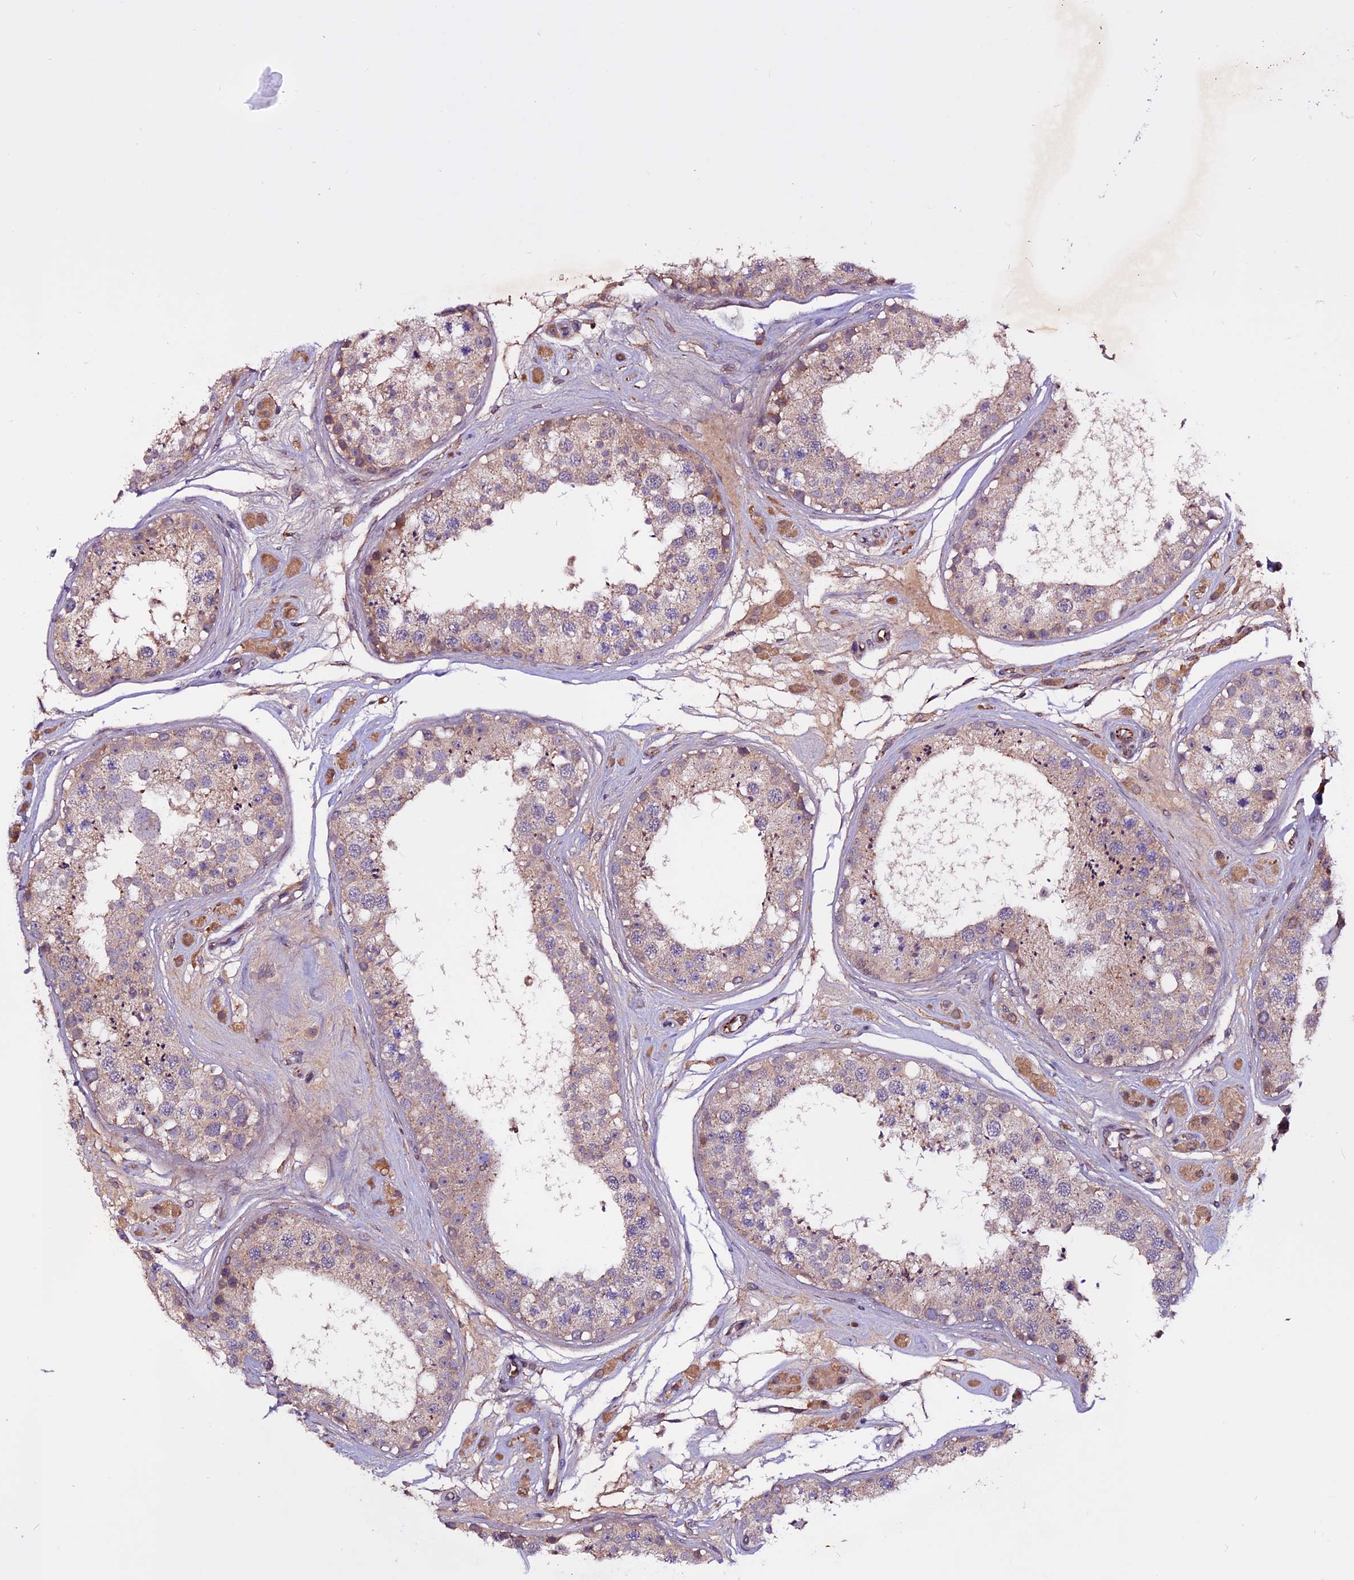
{"staining": {"intensity": "weak", "quantity": "25%-75%", "location": "cytoplasmic/membranous"}, "tissue": "testis", "cell_type": "Cells in seminiferous ducts", "image_type": "normal", "snomed": [{"axis": "morphology", "description": "Normal tissue, NOS"}, {"axis": "topography", "description": "Testis"}], "caption": "Immunohistochemistry image of benign testis: human testis stained using immunohistochemistry shows low levels of weak protein expression localized specifically in the cytoplasmic/membranous of cells in seminiferous ducts, appearing as a cytoplasmic/membranous brown color.", "gene": "RINL", "patient": {"sex": "male", "age": 25}}